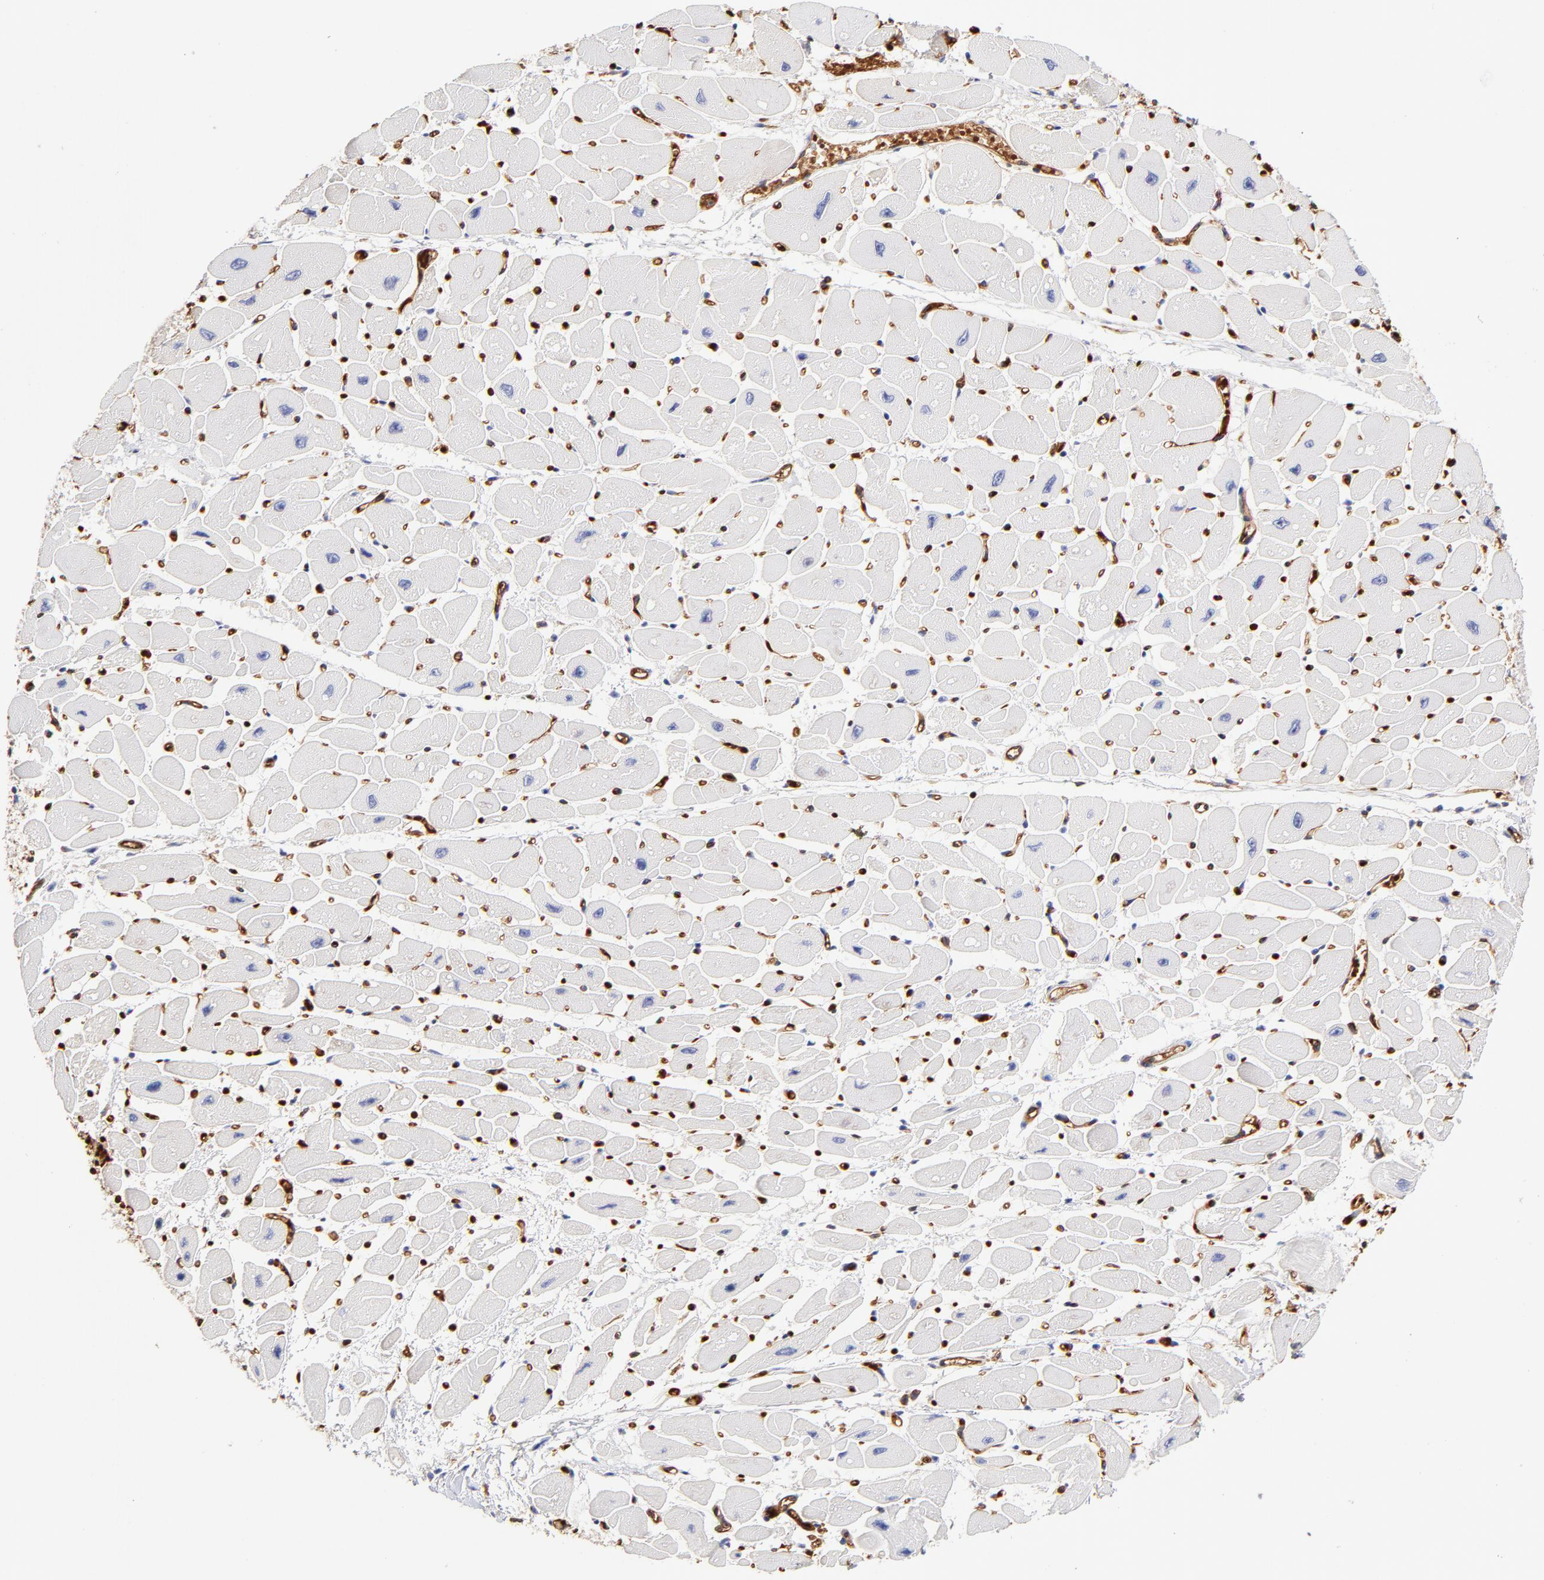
{"staining": {"intensity": "negative", "quantity": "none", "location": "none"}, "tissue": "heart muscle", "cell_type": "Cardiomyocytes", "image_type": "normal", "snomed": [{"axis": "morphology", "description": "Normal tissue, NOS"}, {"axis": "topography", "description": "Heart"}], "caption": "Immunohistochemistry (IHC) image of unremarkable heart muscle: heart muscle stained with DAB (3,3'-diaminobenzidine) demonstrates no significant protein expression in cardiomyocytes.", "gene": "CD2AP", "patient": {"sex": "female", "age": 54}}